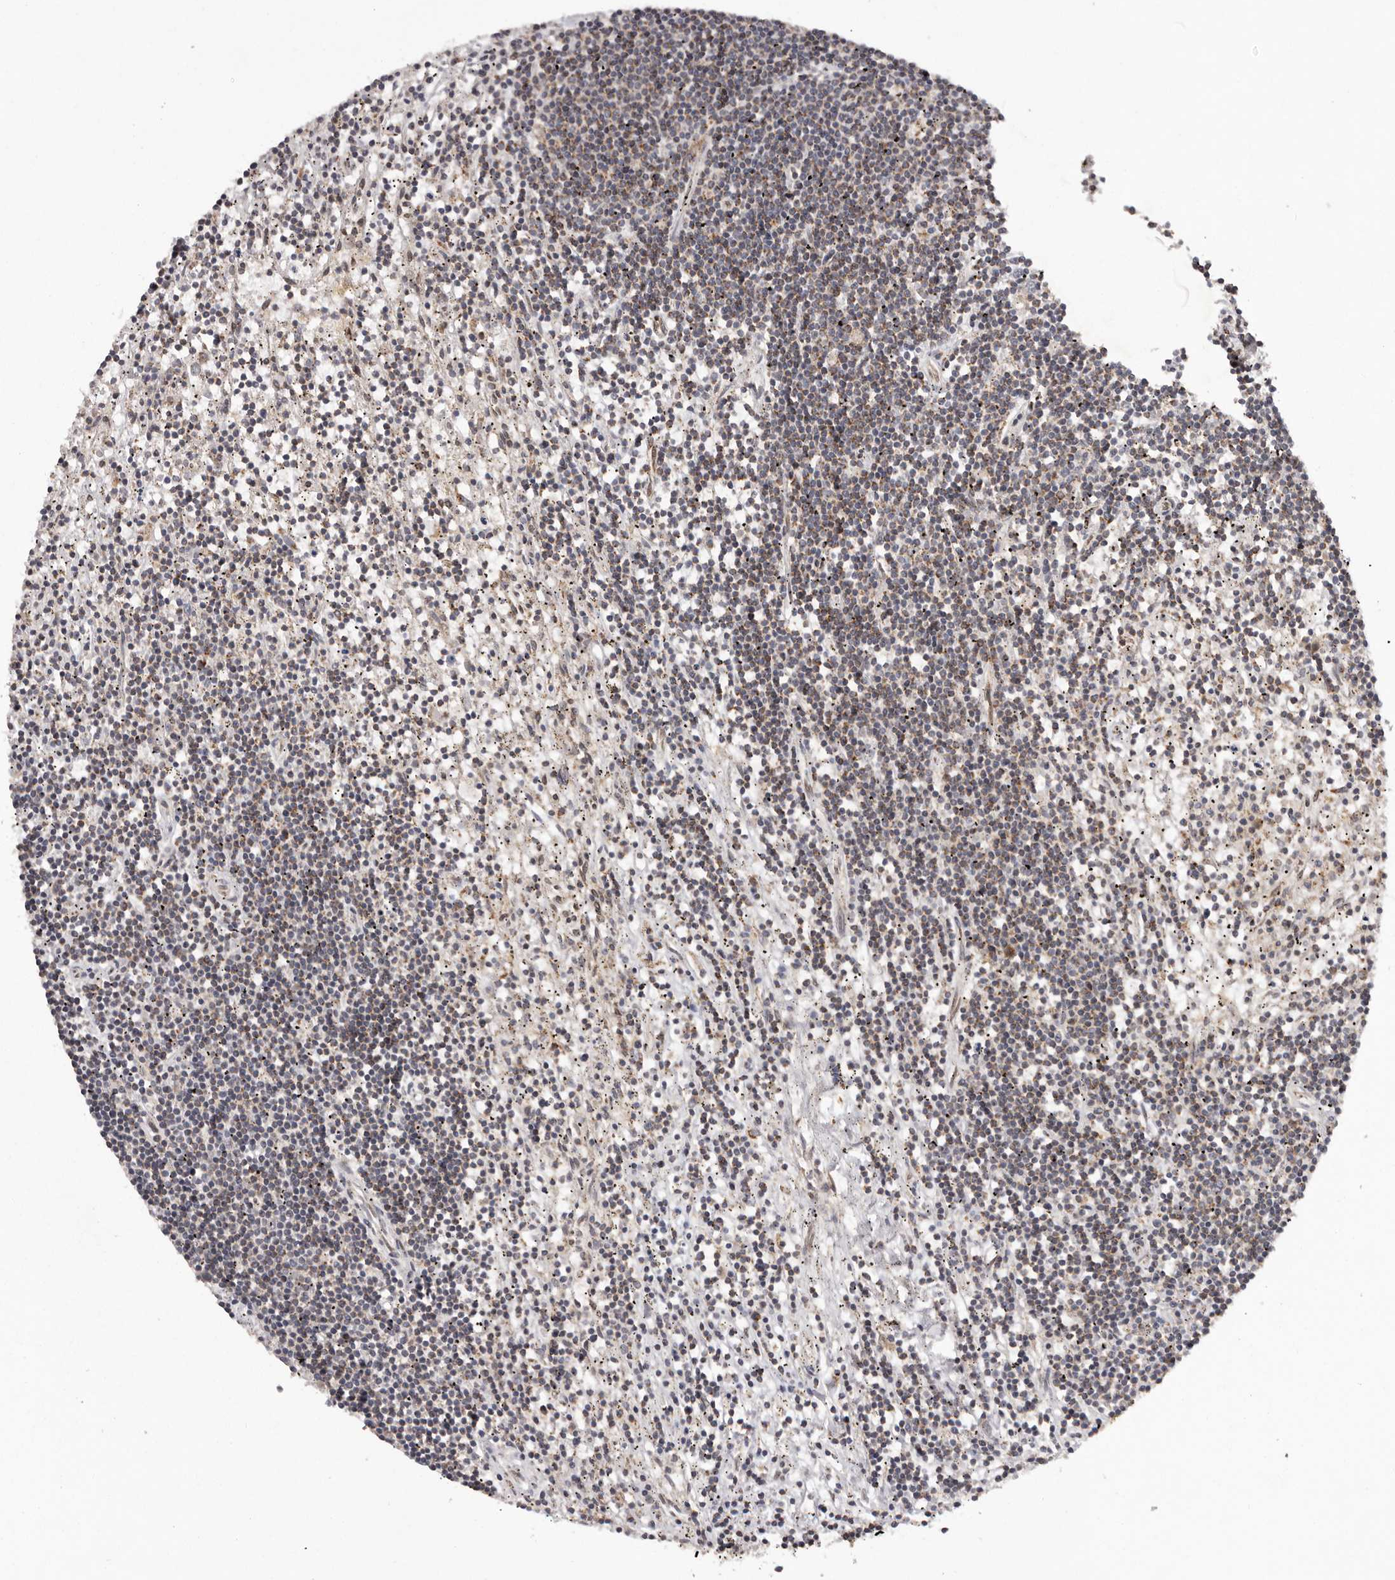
{"staining": {"intensity": "weak", "quantity": "25%-75%", "location": "cytoplasmic/membranous"}, "tissue": "lymphoma", "cell_type": "Tumor cells", "image_type": "cancer", "snomed": [{"axis": "morphology", "description": "Malignant lymphoma, non-Hodgkin's type, Low grade"}, {"axis": "topography", "description": "Spleen"}], "caption": "Malignant lymphoma, non-Hodgkin's type (low-grade) stained for a protein demonstrates weak cytoplasmic/membranous positivity in tumor cells.", "gene": "CHRM2", "patient": {"sex": "male", "age": 76}}